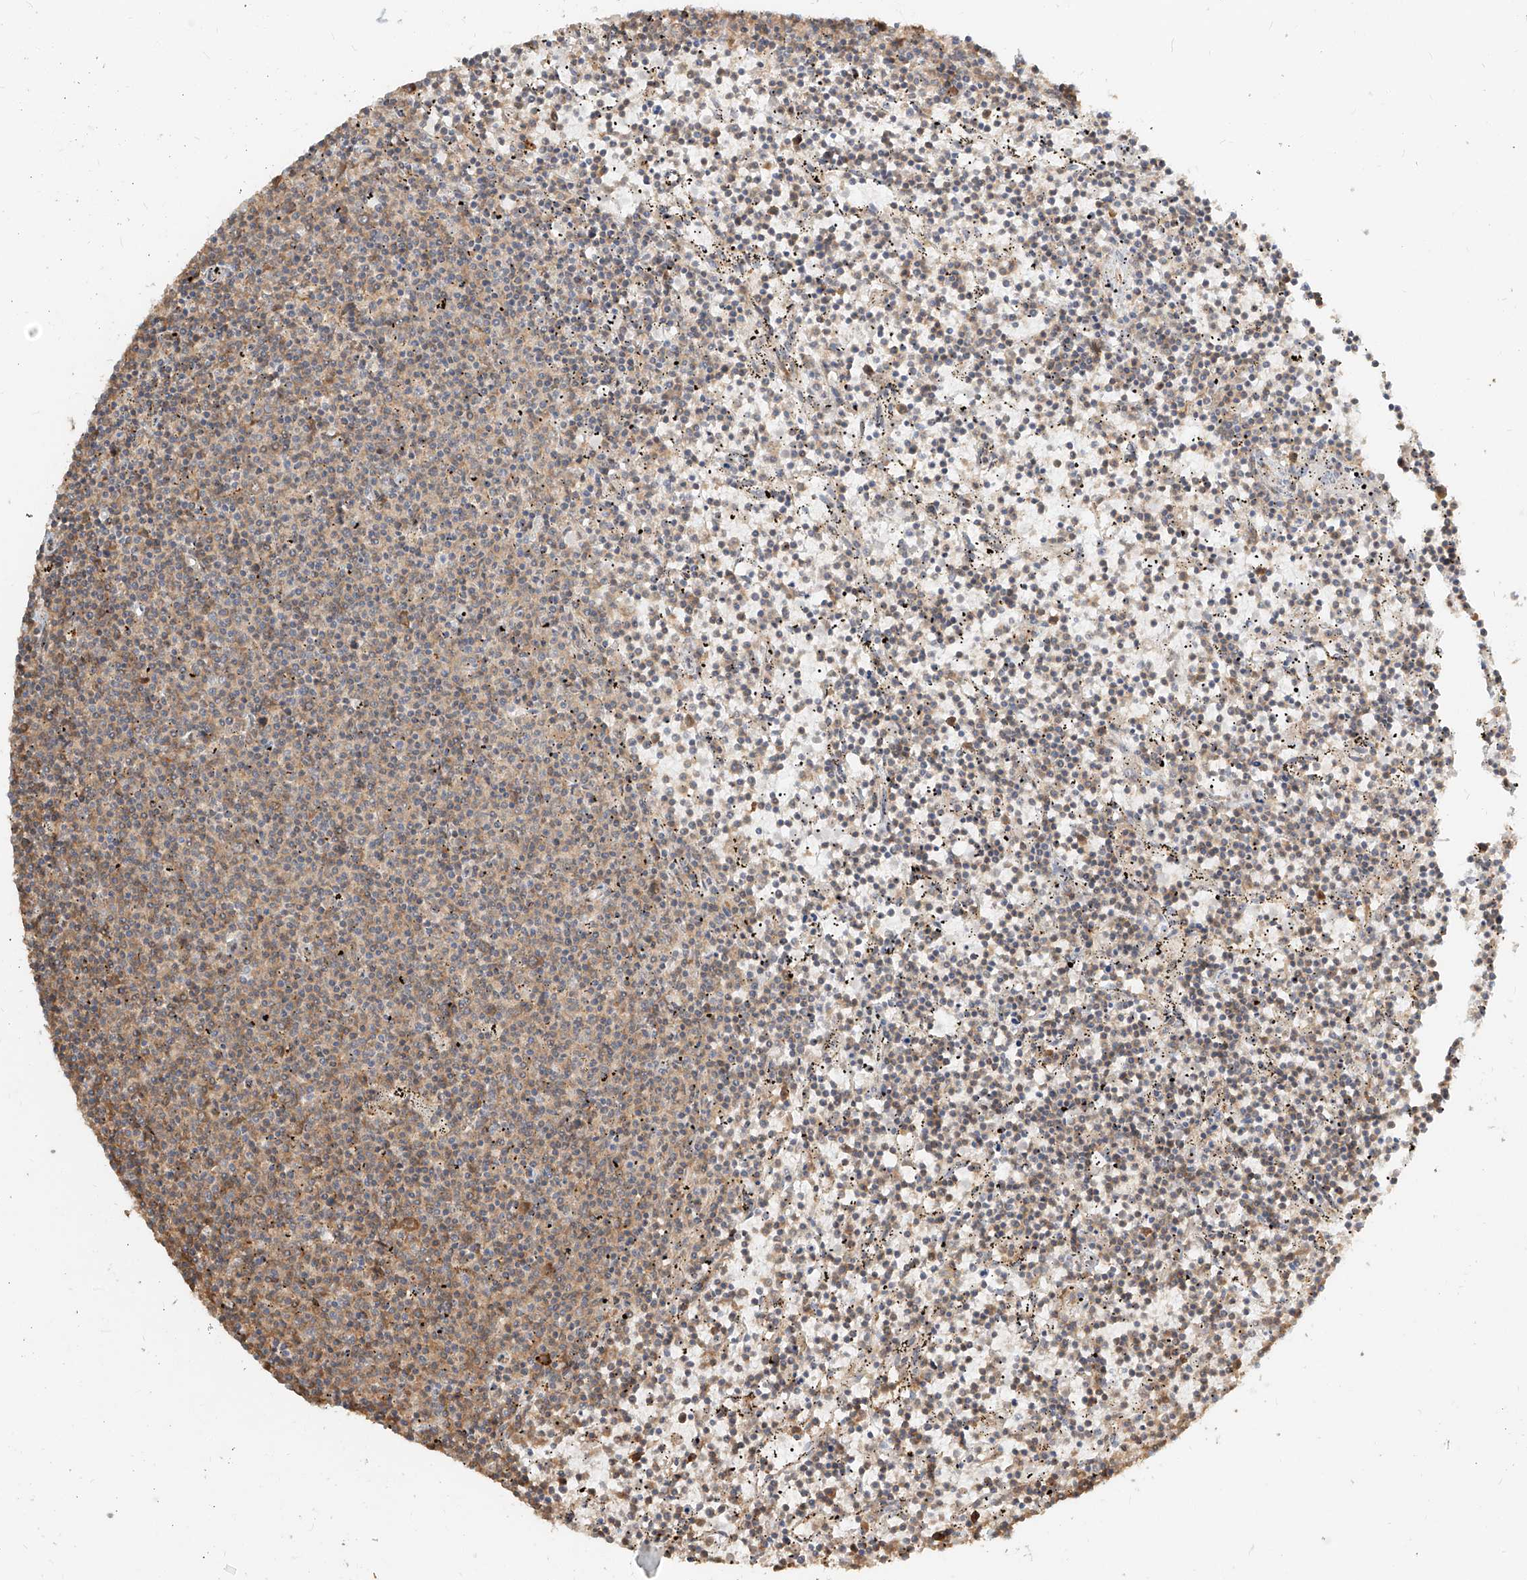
{"staining": {"intensity": "weak", "quantity": "25%-75%", "location": "cytoplasmic/membranous"}, "tissue": "lymphoma", "cell_type": "Tumor cells", "image_type": "cancer", "snomed": [{"axis": "morphology", "description": "Malignant lymphoma, non-Hodgkin's type, Low grade"}, {"axis": "topography", "description": "Spleen"}], "caption": "Immunohistochemistry (IHC) photomicrograph of human low-grade malignant lymphoma, non-Hodgkin's type stained for a protein (brown), which shows low levels of weak cytoplasmic/membranous staining in approximately 25%-75% of tumor cells.", "gene": "UBE2K", "patient": {"sex": "female", "age": 50}}